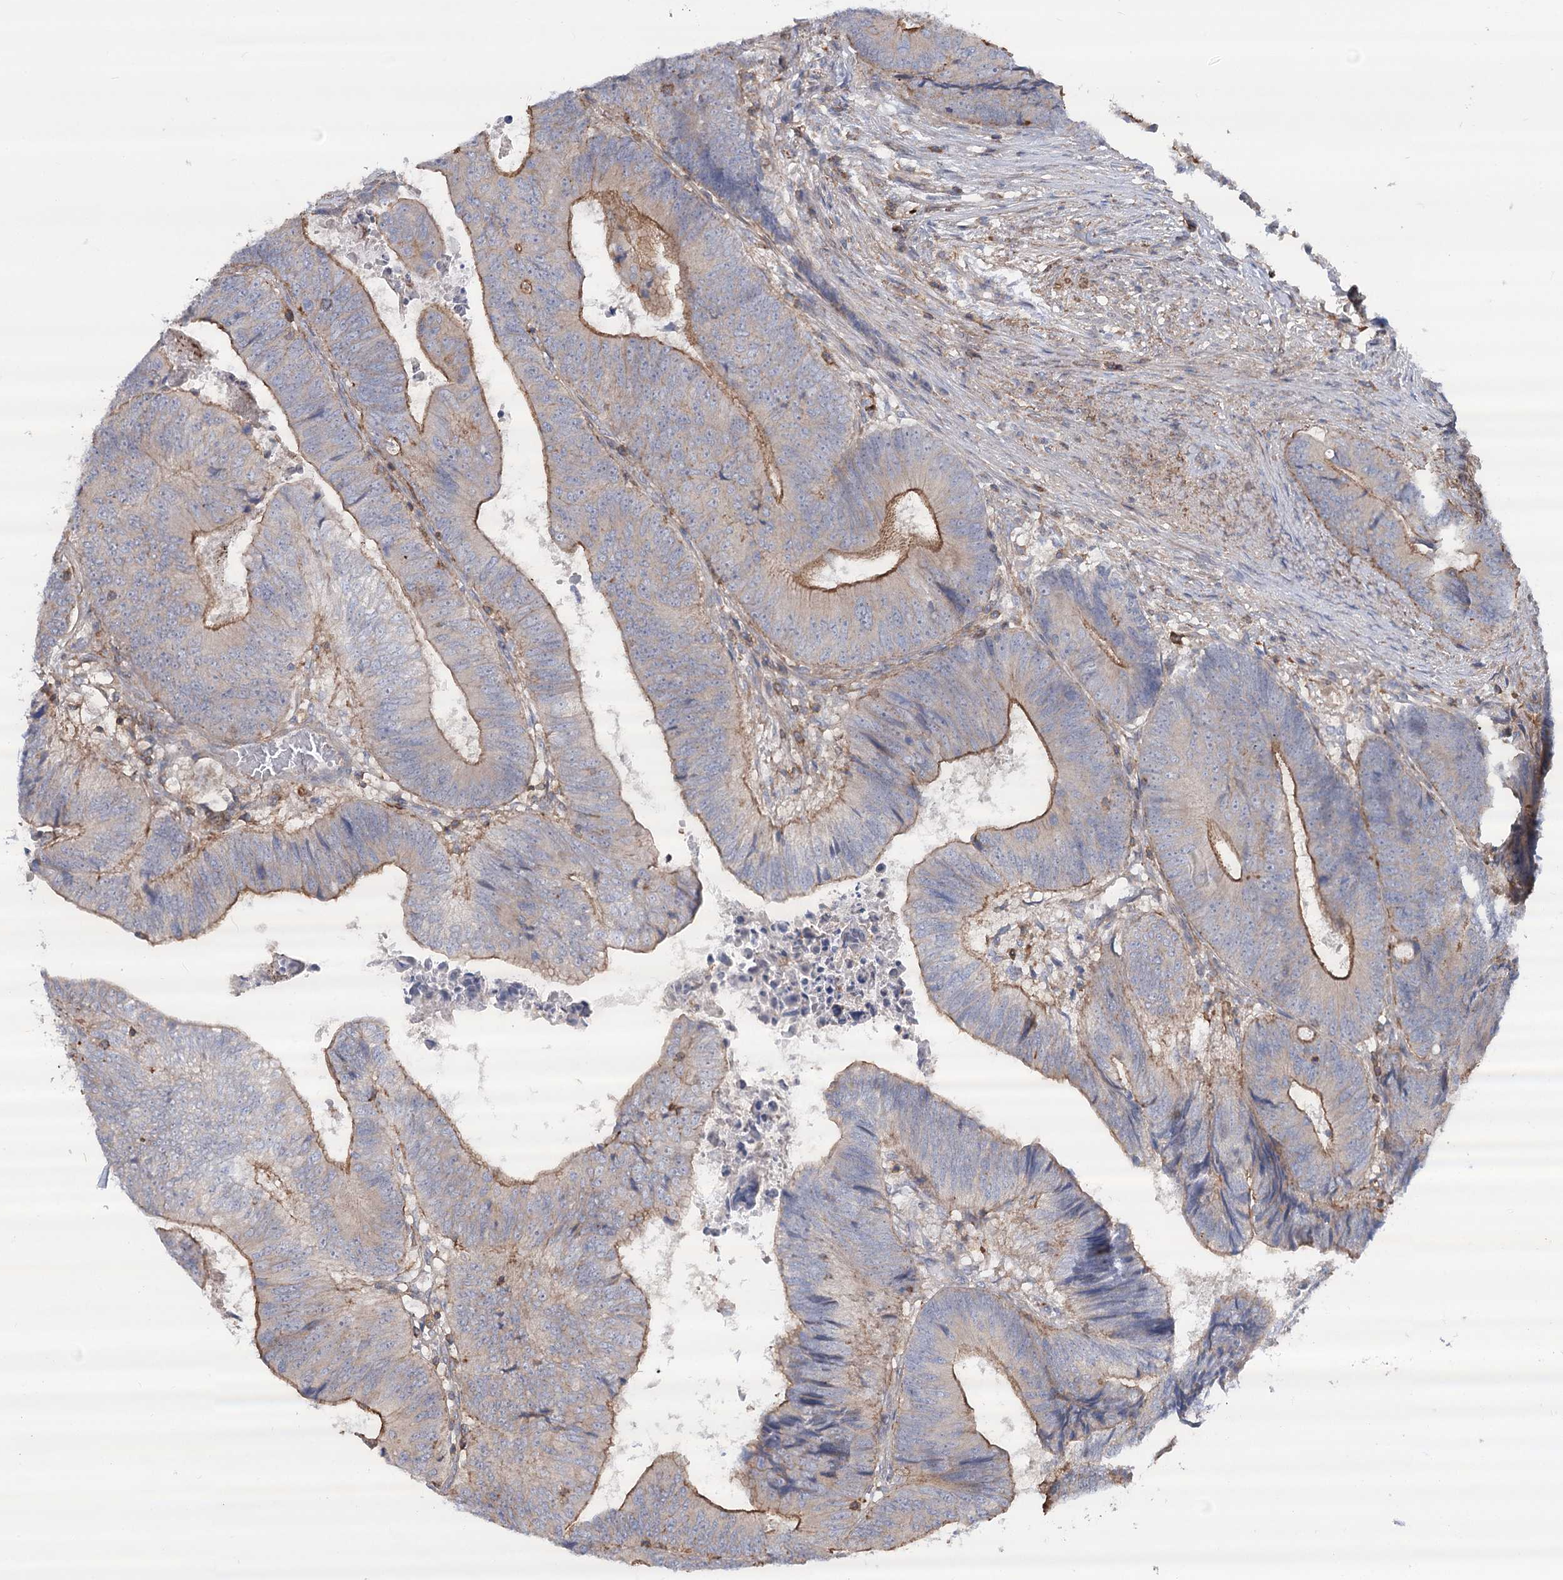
{"staining": {"intensity": "moderate", "quantity": "<25%", "location": "cytoplasmic/membranous"}, "tissue": "colorectal cancer", "cell_type": "Tumor cells", "image_type": "cancer", "snomed": [{"axis": "morphology", "description": "Adenocarcinoma, NOS"}, {"axis": "topography", "description": "Colon"}], "caption": "Human adenocarcinoma (colorectal) stained with a brown dye exhibits moderate cytoplasmic/membranous positive staining in approximately <25% of tumor cells.", "gene": "LARP1B", "patient": {"sex": "female", "age": 67}}